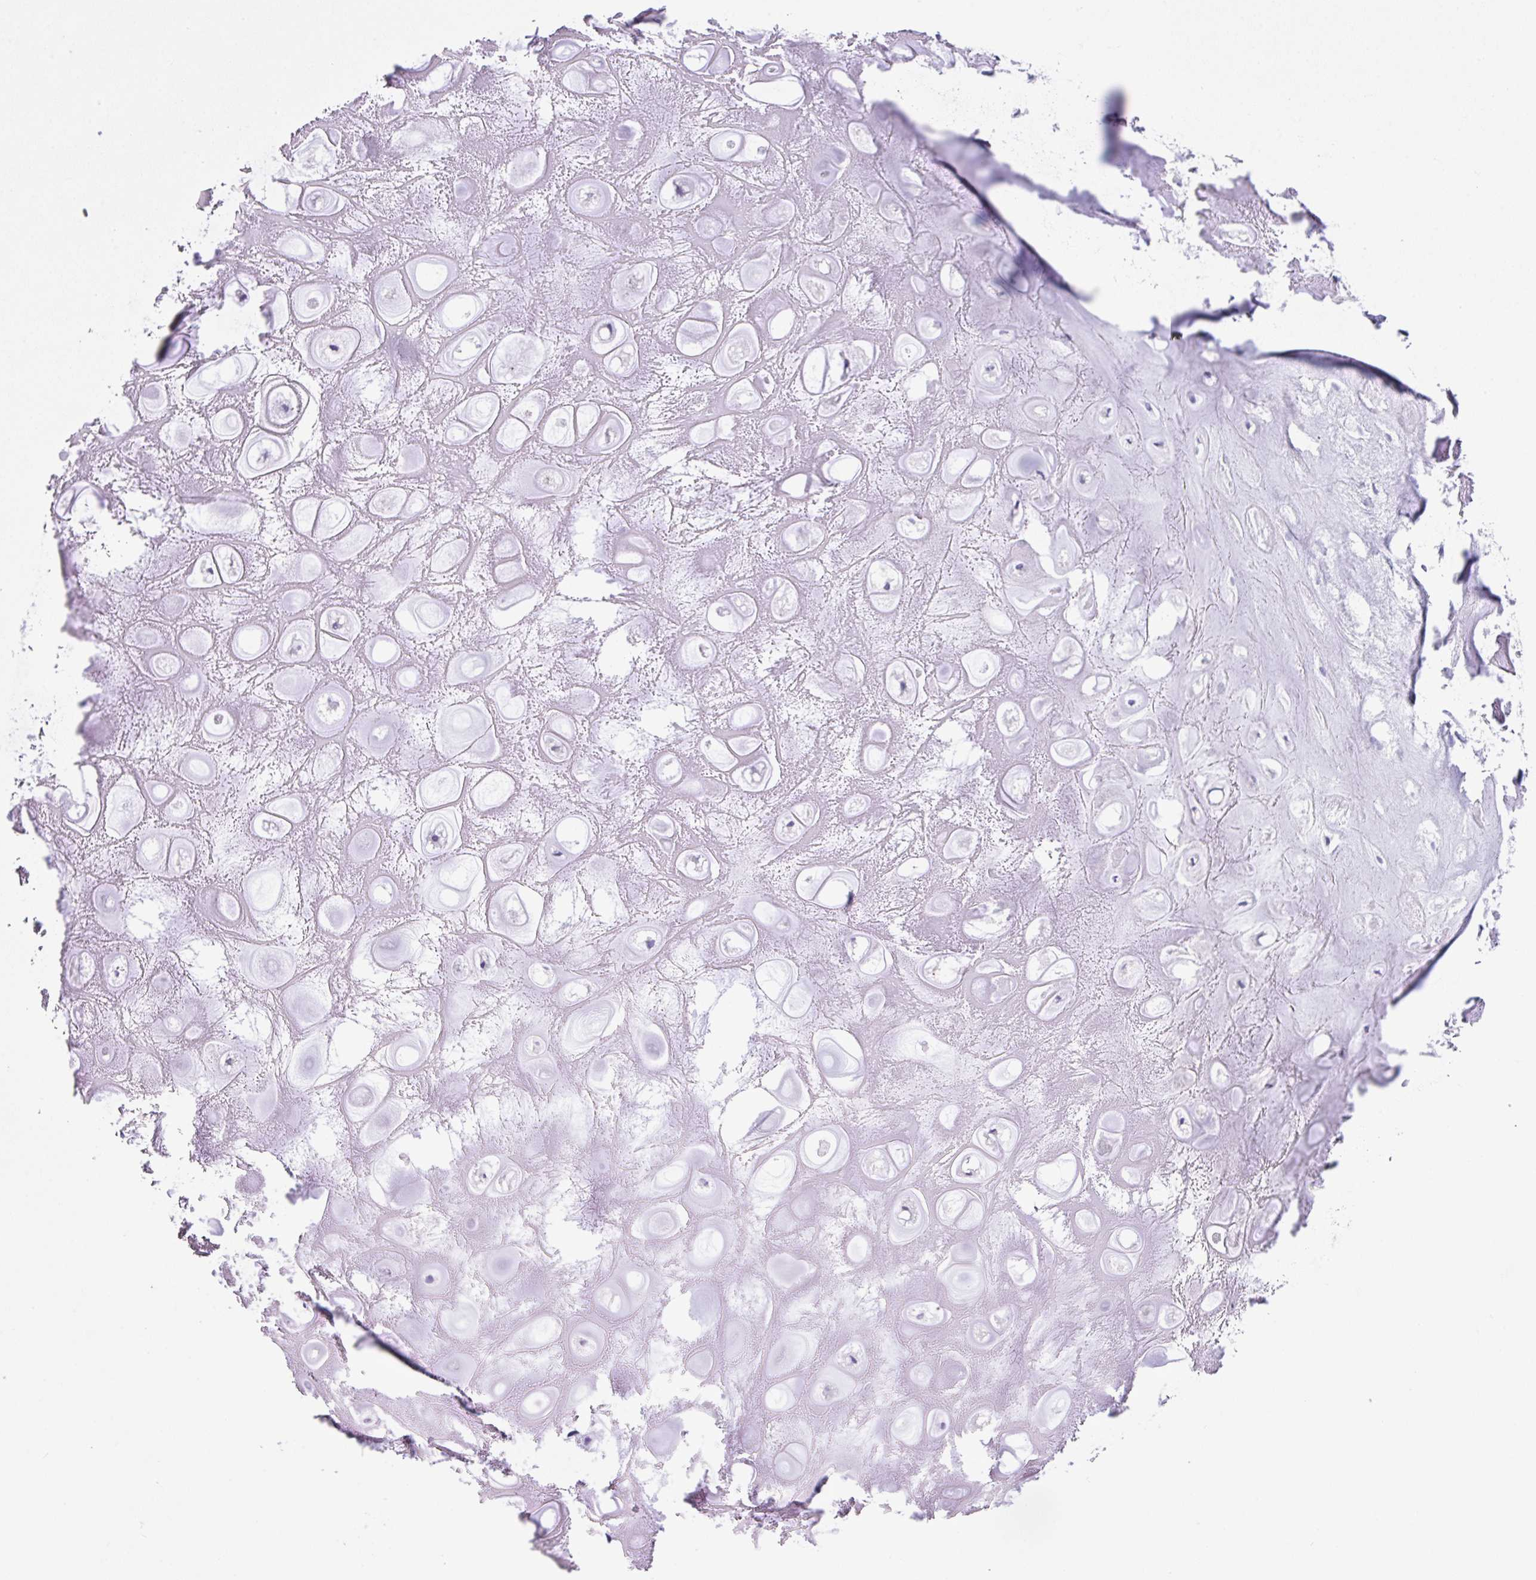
{"staining": {"intensity": "negative", "quantity": "none", "location": "none"}, "tissue": "soft tissue", "cell_type": "Chondrocytes", "image_type": "normal", "snomed": [{"axis": "morphology", "description": "Normal tissue, NOS"}, {"axis": "topography", "description": "Lymph node"}, {"axis": "topography", "description": "Cartilage tissue"}, {"axis": "topography", "description": "Nasopharynx"}], "caption": "The micrograph shows no significant staining in chondrocytes of soft tissue.", "gene": "LGALS4", "patient": {"sex": "male", "age": 63}}